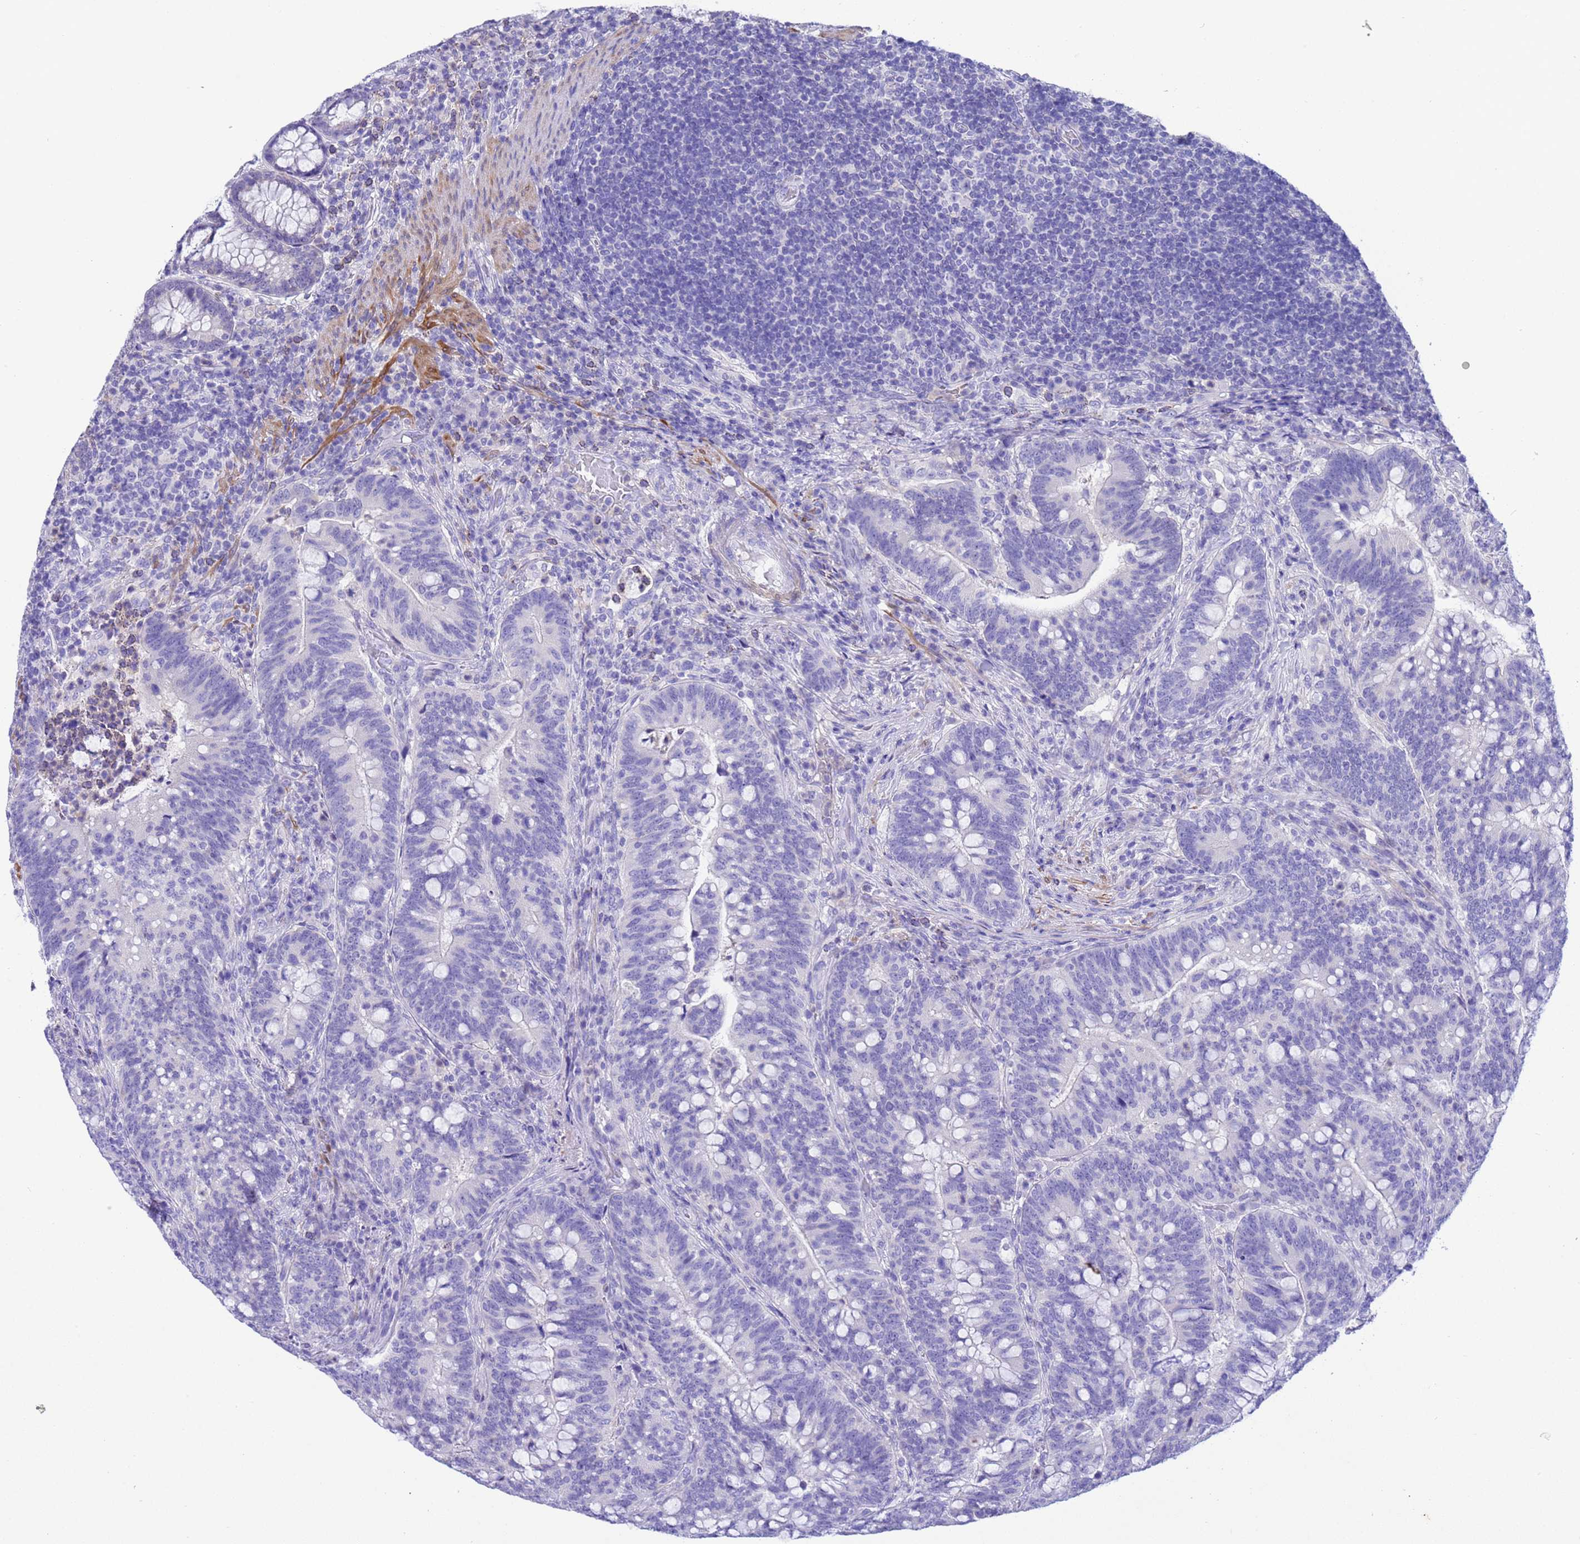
{"staining": {"intensity": "negative", "quantity": "none", "location": "none"}, "tissue": "colorectal cancer", "cell_type": "Tumor cells", "image_type": "cancer", "snomed": [{"axis": "morphology", "description": "Normal tissue, NOS"}, {"axis": "morphology", "description": "Adenocarcinoma, NOS"}, {"axis": "topography", "description": "Colon"}], "caption": "An immunohistochemistry histopathology image of colorectal cancer is shown. There is no staining in tumor cells of colorectal cancer. (DAB (3,3'-diaminobenzidine) immunohistochemistry (IHC) visualized using brightfield microscopy, high magnification).", "gene": "USP38", "patient": {"sex": "female", "age": 66}}